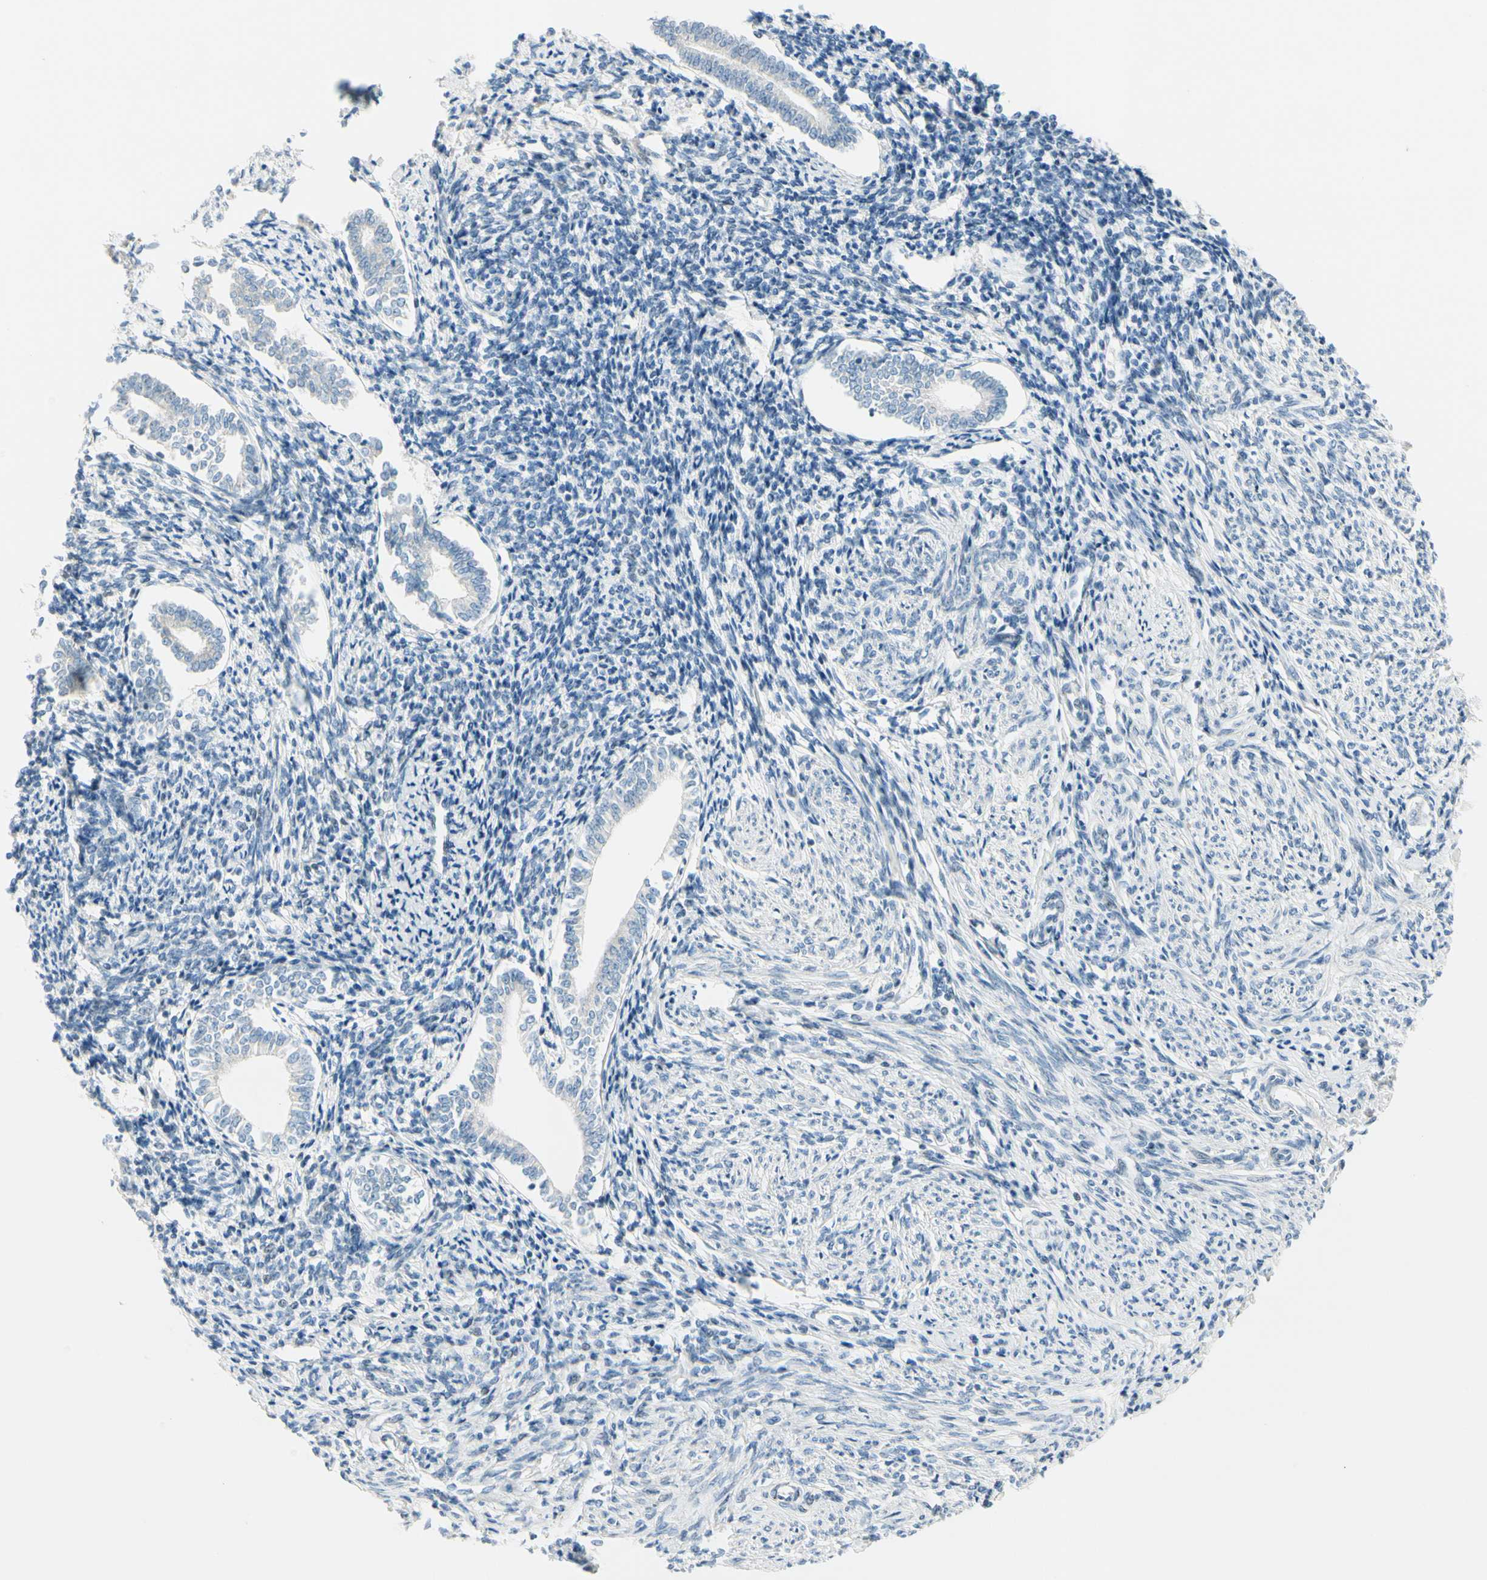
{"staining": {"intensity": "strong", "quantity": "<25%", "location": "cytoplasmic/membranous"}, "tissue": "endometrium", "cell_type": "Cells in endometrial stroma", "image_type": "normal", "snomed": [{"axis": "morphology", "description": "Normal tissue, NOS"}, {"axis": "topography", "description": "Endometrium"}], "caption": "Approximately <25% of cells in endometrial stroma in unremarkable endometrium reveal strong cytoplasmic/membranous protein expression as visualized by brown immunohistochemical staining.", "gene": "B4GALNT1", "patient": {"sex": "female", "age": 71}}